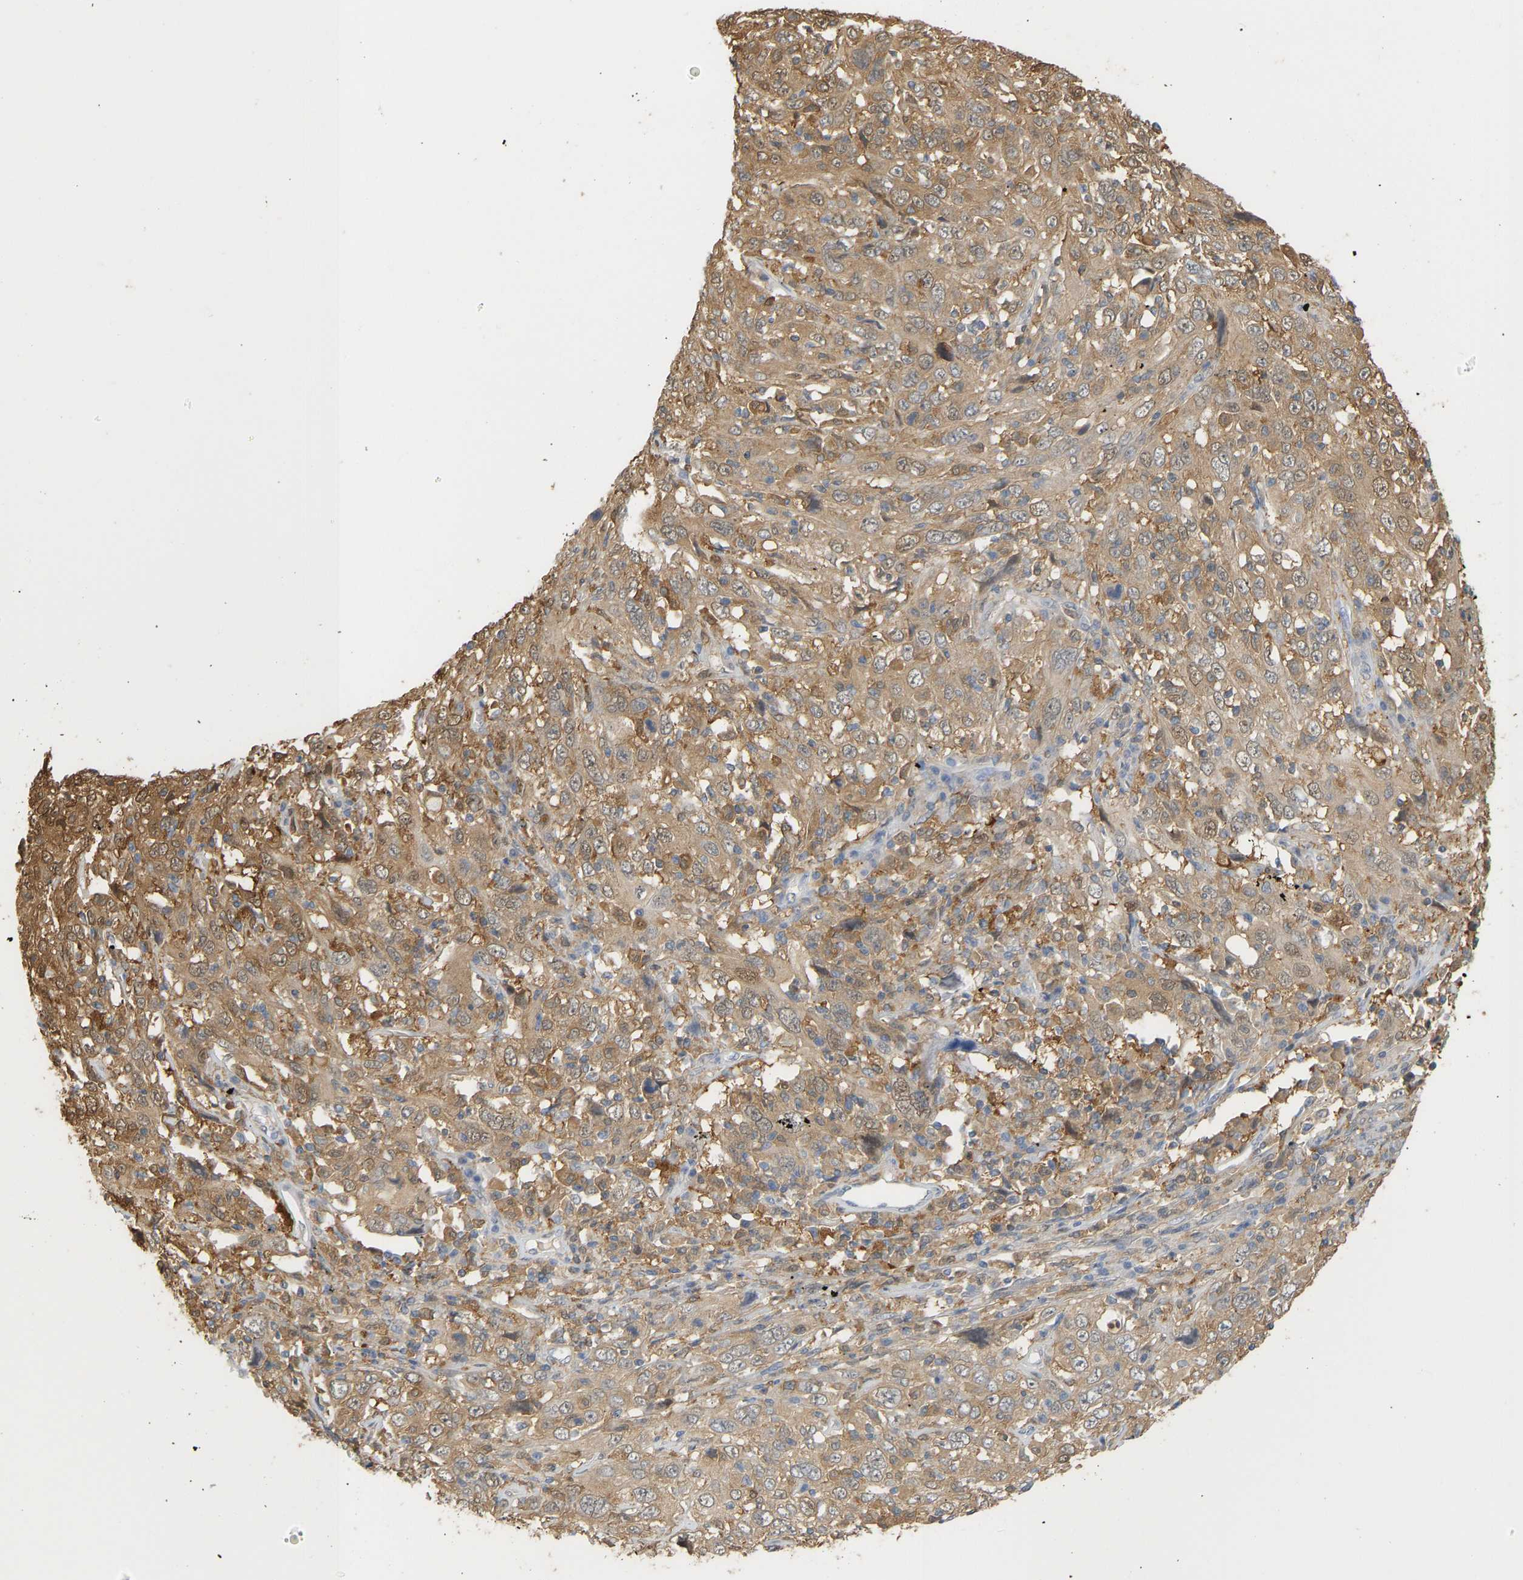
{"staining": {"intensity": "moderate", "quantity": ">75%", "location": "cytoplasmic/membranous"}, "tissue": "cervical cancer", "cell_type": "Tumor cells", "image_type": "cancer", "snomed": [{"axis": "morphology", "description": "Squamous cell carcinoma, NOS"}, {"axis": "topography", "description": "Cervix"}], "caption": "A brown stain highlights moderate cytoplasmic/membranous expression of a protein in cervical cancer tumor cells.", "gene": "ENO1", "patient": {"sex": "female", "age": 46}}